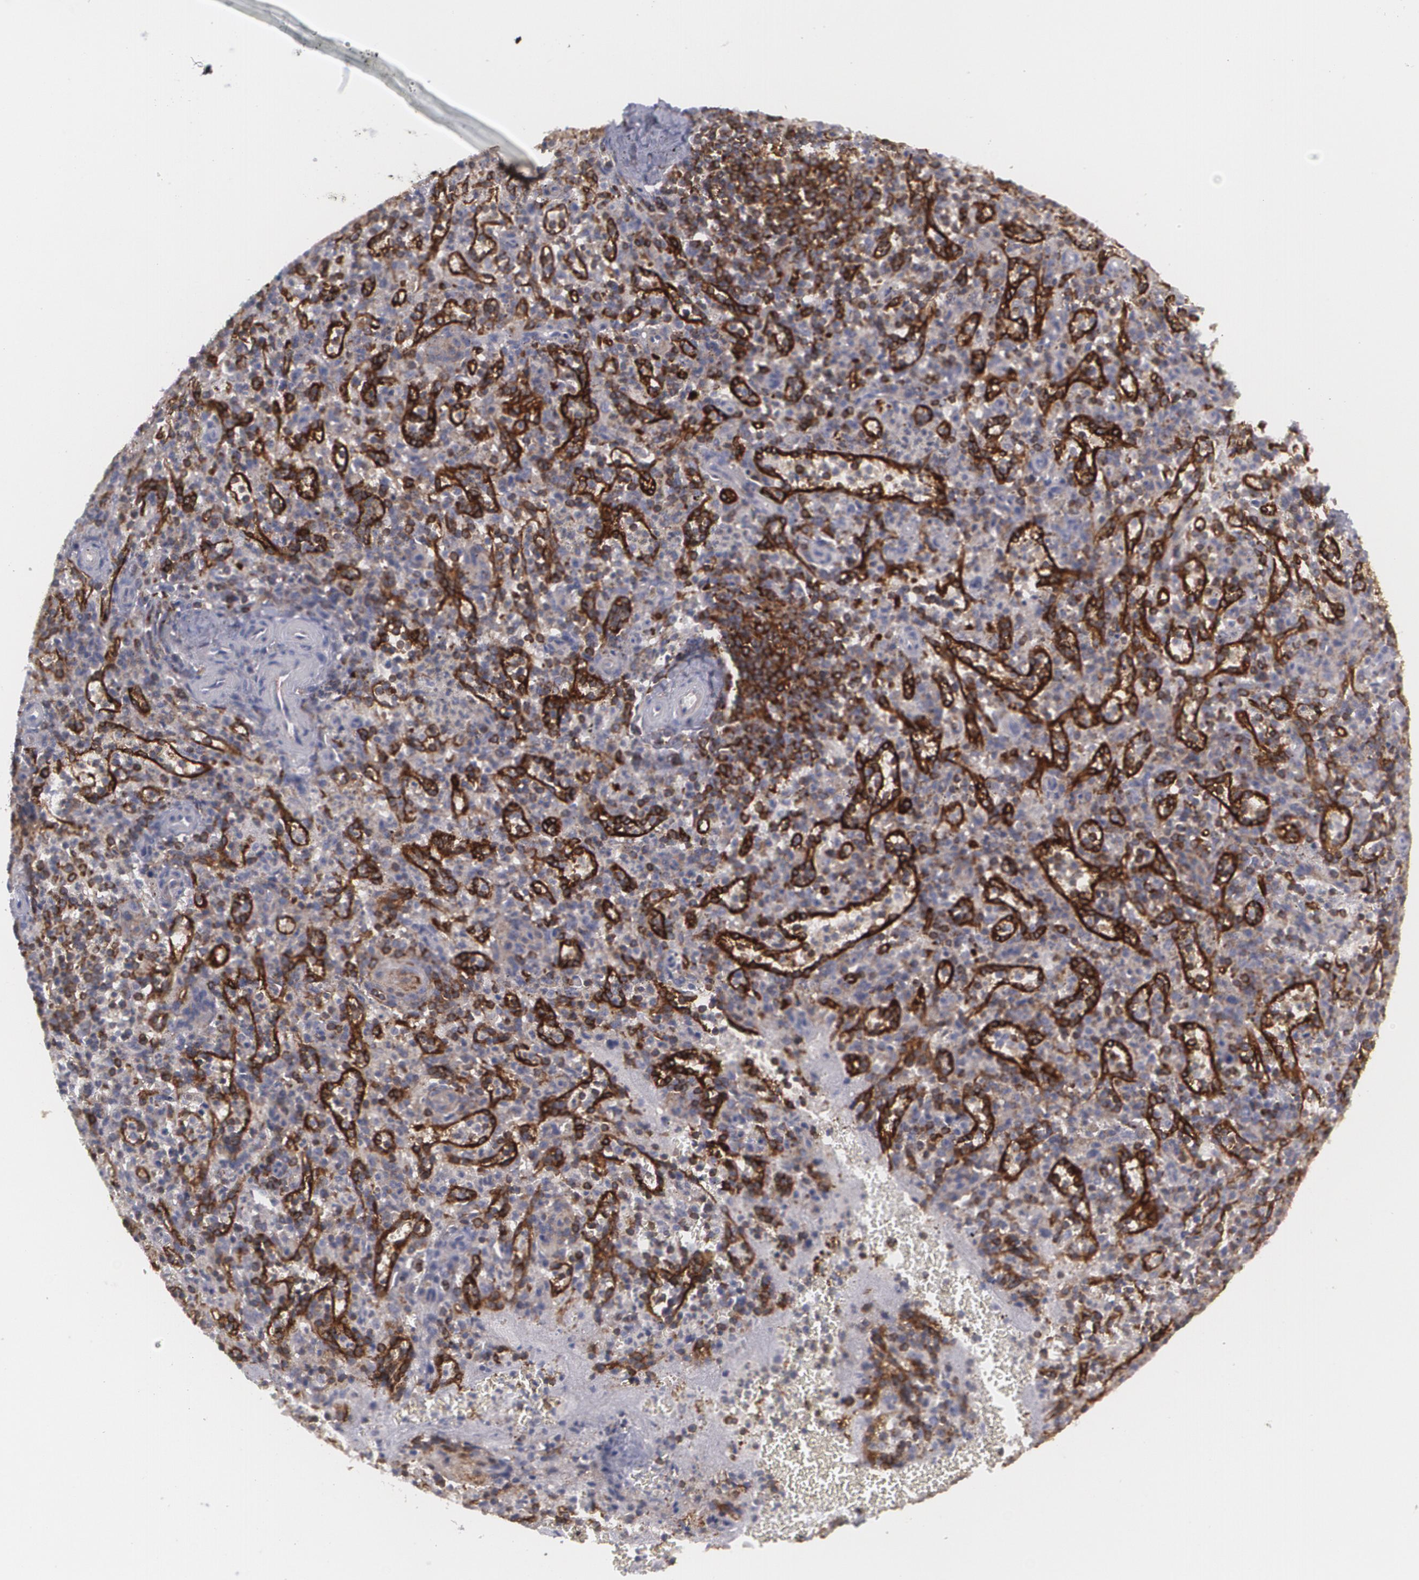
{"staining": {"intensity": "strong", "quantity": "25%-75%", "location": "cytoplasmic/membranous"}, "tissue": "spleen", "cell_type": "Cells in red pulp", "image_type": "normal", "snomed": [{"axis": "morphology", "description": "Normal tissue, NOS"}, {"axis": "topography", "description": "Spleen"}], "caption": "Immunohistochemistry (IHC) of unremarkable spleen demonstrates high levels of strong cytoplasmic/membranous expression in approximately 25%-75% of cells in red pulp.", "gene": "BIN1", "patient": {"sex": "male", "age": 72}}